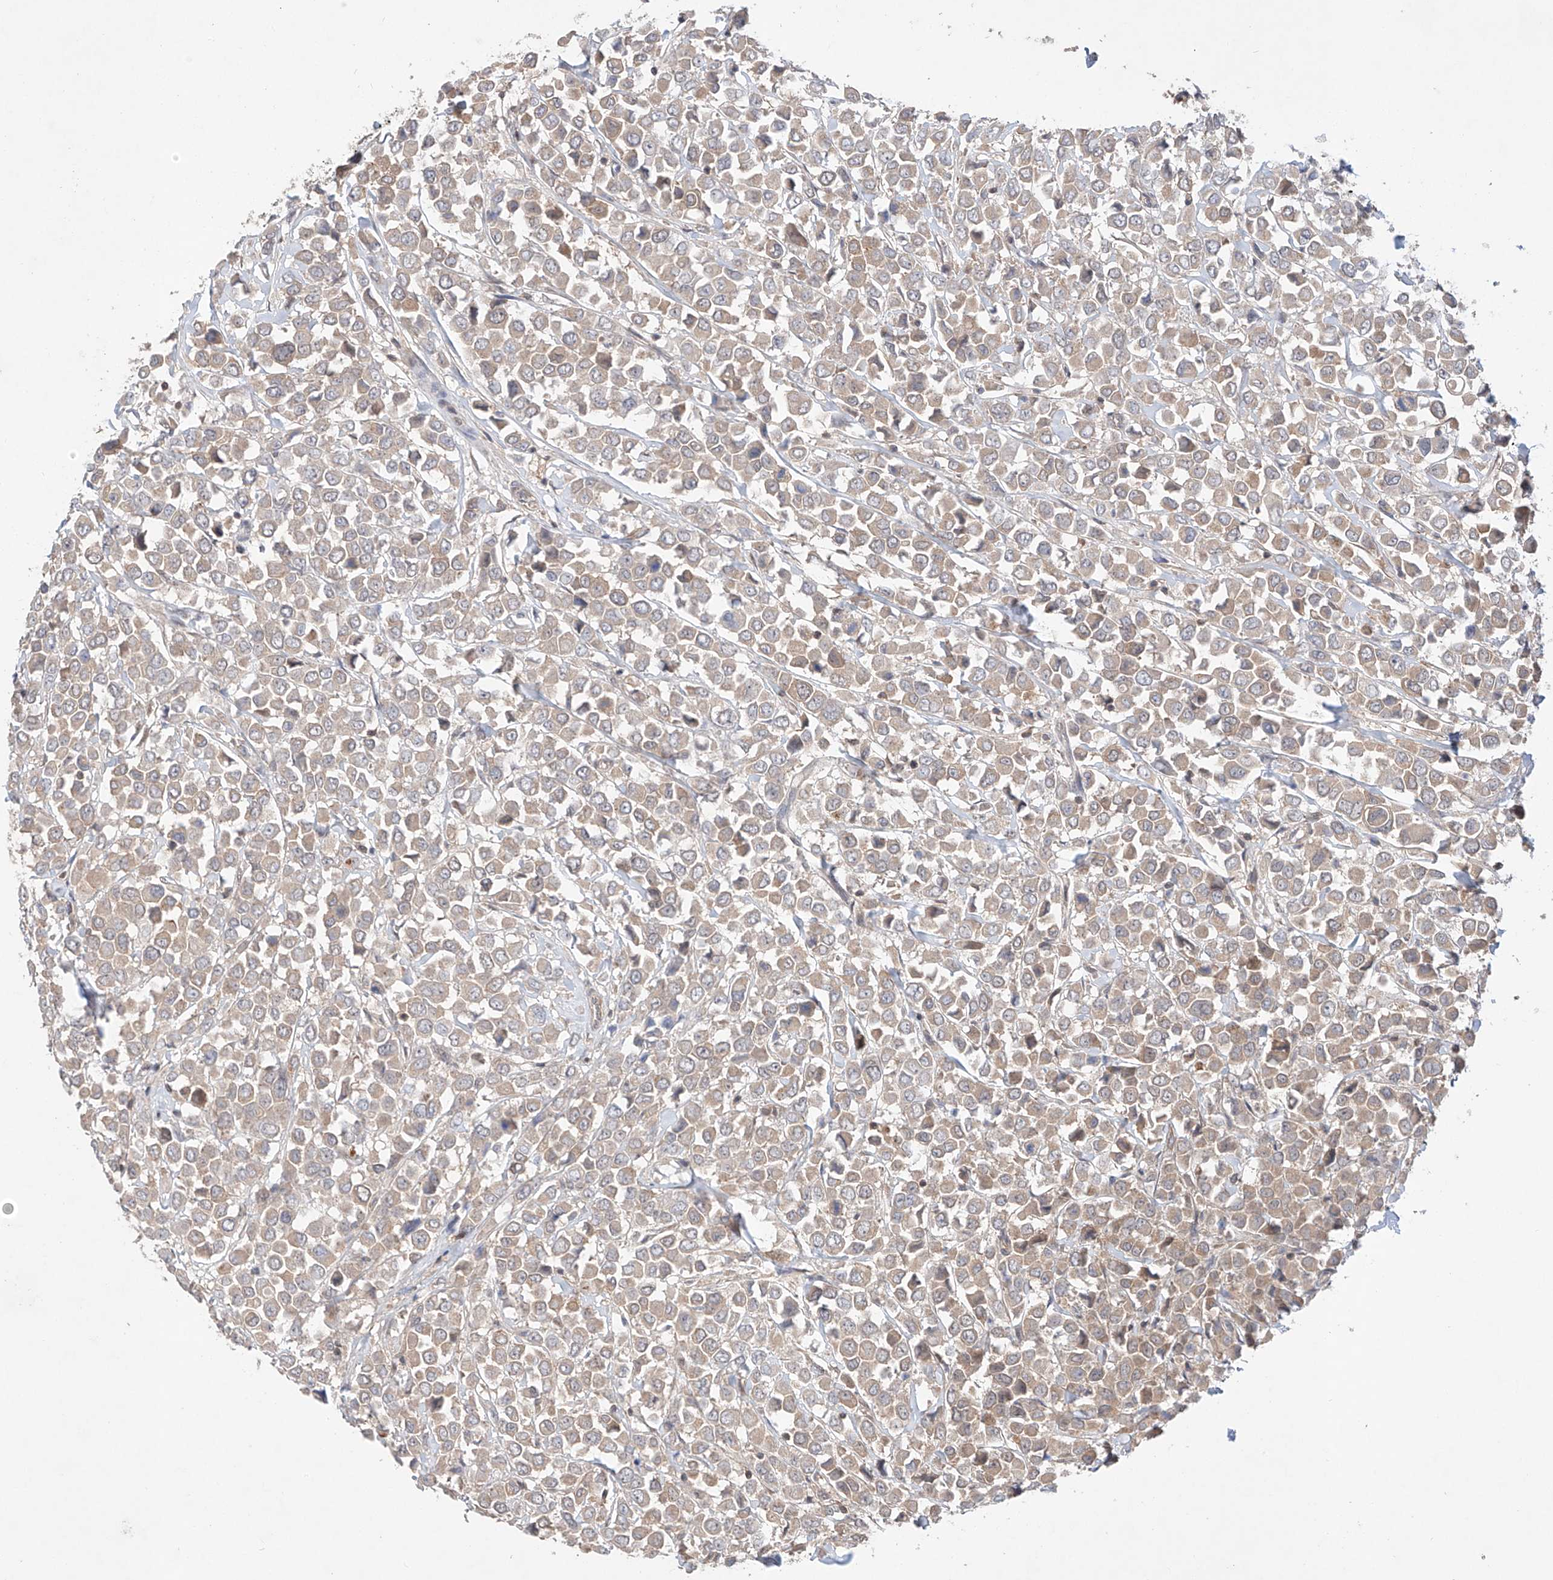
{"staining": {"intensity": "weak", "quantity": "25%-75%", "location": "cytoplasmic/membranous"}, "tissue": "breast cancer", "cell_type": "Tumor cells", "image_type": "cancer", "snomed": [{"axis": "morphology", "description": "Duct carcinoma"}, {"axis": "topography", "description": "Breast"}], "caption": "IHC (DAB) staining of human breast cancer shows weak cytoplasmic/membranous protein expression in about 25%-75% of tumor cells.", "gene": "TSR2", "patient": {"sex": "female", "age": 61}}